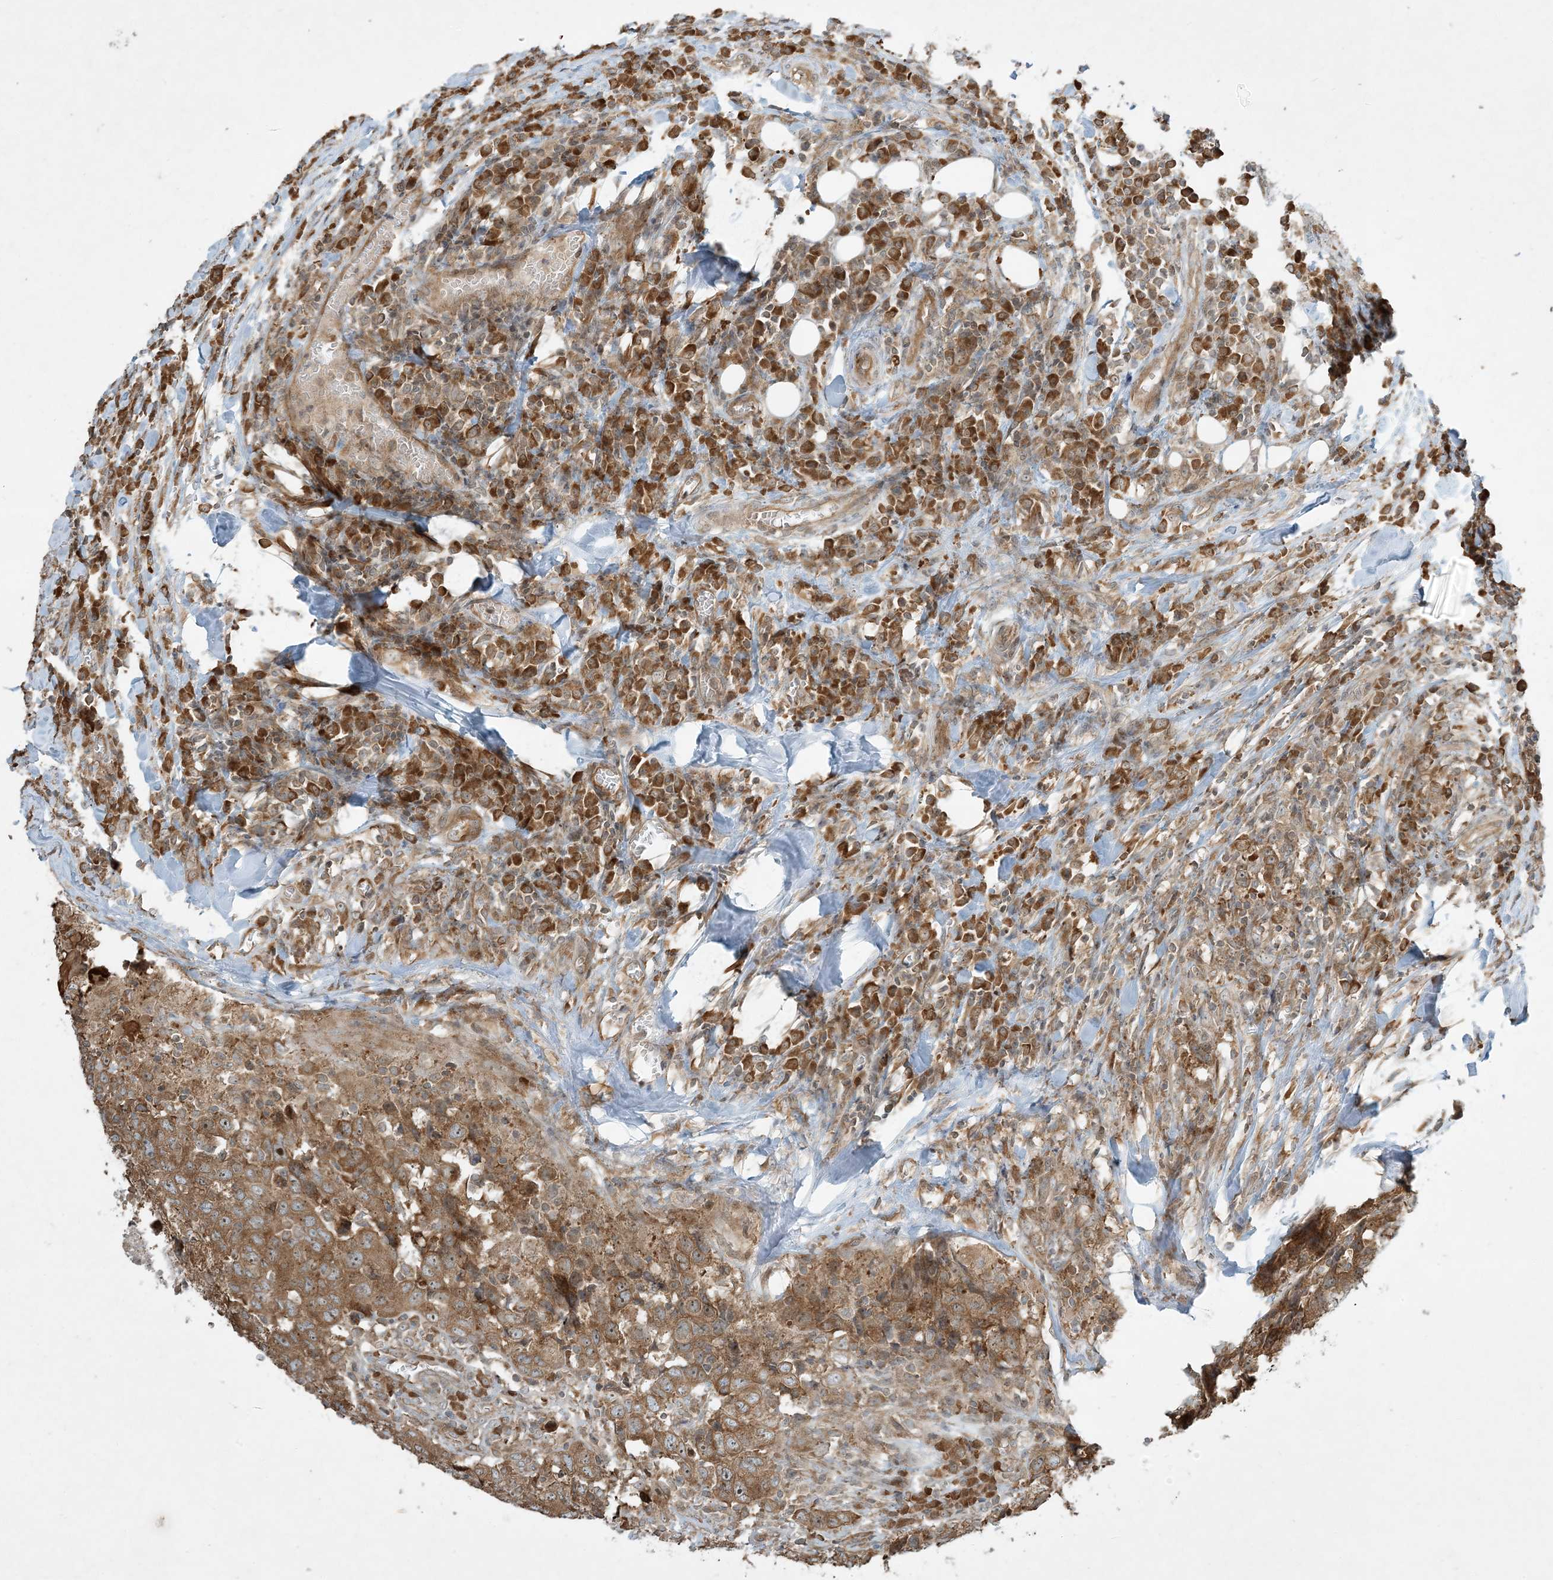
{"staining": {"intensity": "moderate", "quantity": ">75%", "location": "cytoplasmic/membranous"}, "tissue": "head and neck cancer", "cell_type": "Tumor cells", "image_type": "cancer", "snomed": [{"axis": "morphology", "description": "Squamous cell carcinoma, NOS"}, {"axis": "topography", "description": "Head-Neck"}], "caption": "Tumor cells reveal moderate cytoplasmic/membranous positivity in approximately >75% of cells in head and neck cancer.", "gene": "COMMD8", "patient": {"sex": "male", "age": 66}}